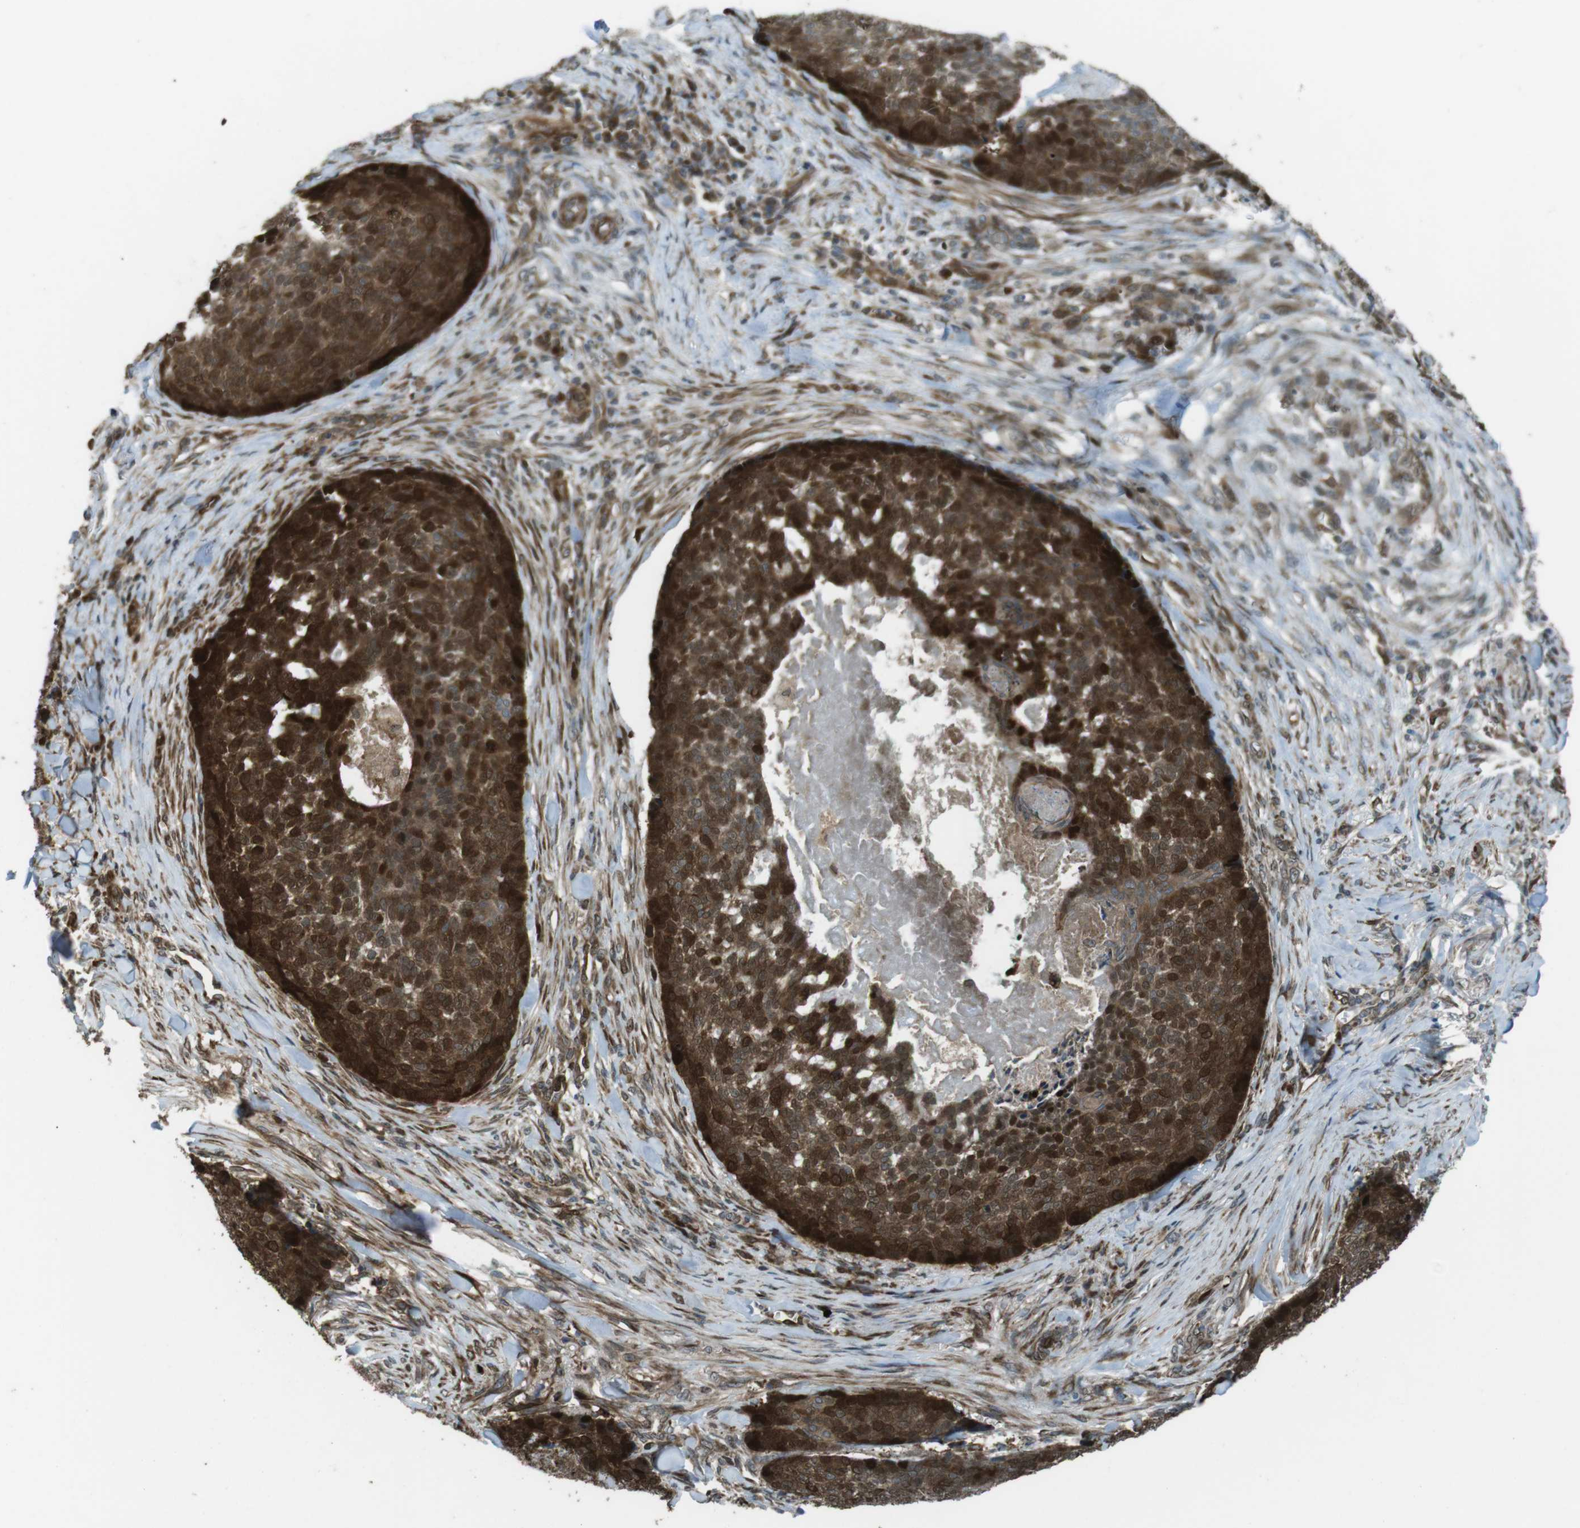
{"staining": {"intensity": "strong", "quantity": ">75%", "location": "cytoplasmic/membranous"}, "tissue": "skin cancer", "cell_type": "Tumor cells", "image_type": "cancer", "snomed": [{"axis": "morphology", "description": "Basal cell carcinoma"}, {"axis": "topography", "description": "Skin"}], "caption": "IHC micrograph of neoplastic tissue: skin cancer (basal cell carcinoma) stained using immunohistochemistry (IHC) demonstrates high levels of strong protein expression localized specifically in the cytoplasmic/membranous of tumor cells, appearing as a cytoplasmic/membranous brown color.", "gene": "ZNF330", "patient": {"sex": "male", "age": 84}}